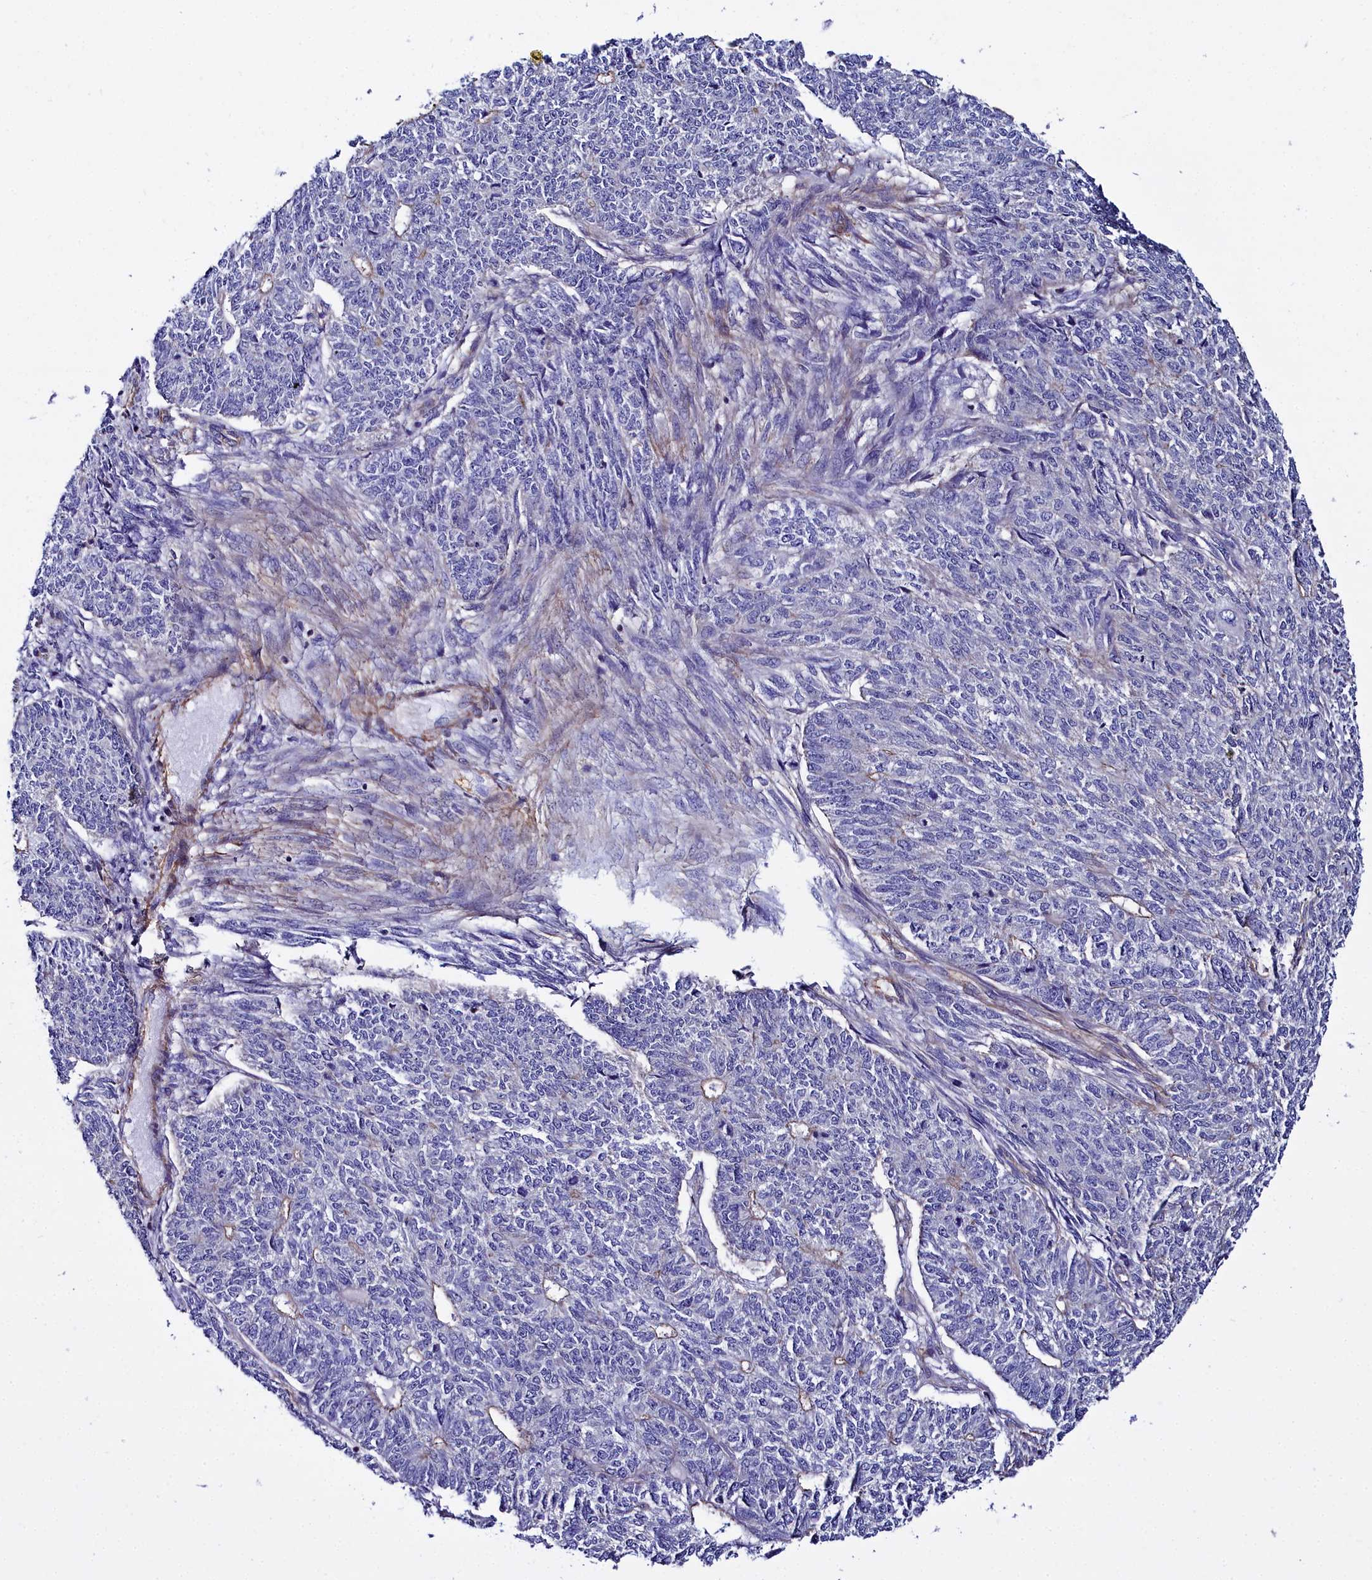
{"staining": {"intensity": "weak", "quantity": "<25%", "location": "cytoplasmic/membranous"}, "tissue": "endometrial cancer", "cell_type": "Tumor cells", "image_type": "cancer", "snomed": [{"axis": "morphology", "description": "Adenocarcinoma, NOS"}, {"axis": "topography", "description": "Endometrium"}], "caption": "IHC of human endometrial cancer displays no expression in tumor cells.", "gene": "FADS3", "patient": {"sex": "female", "age": 32}}